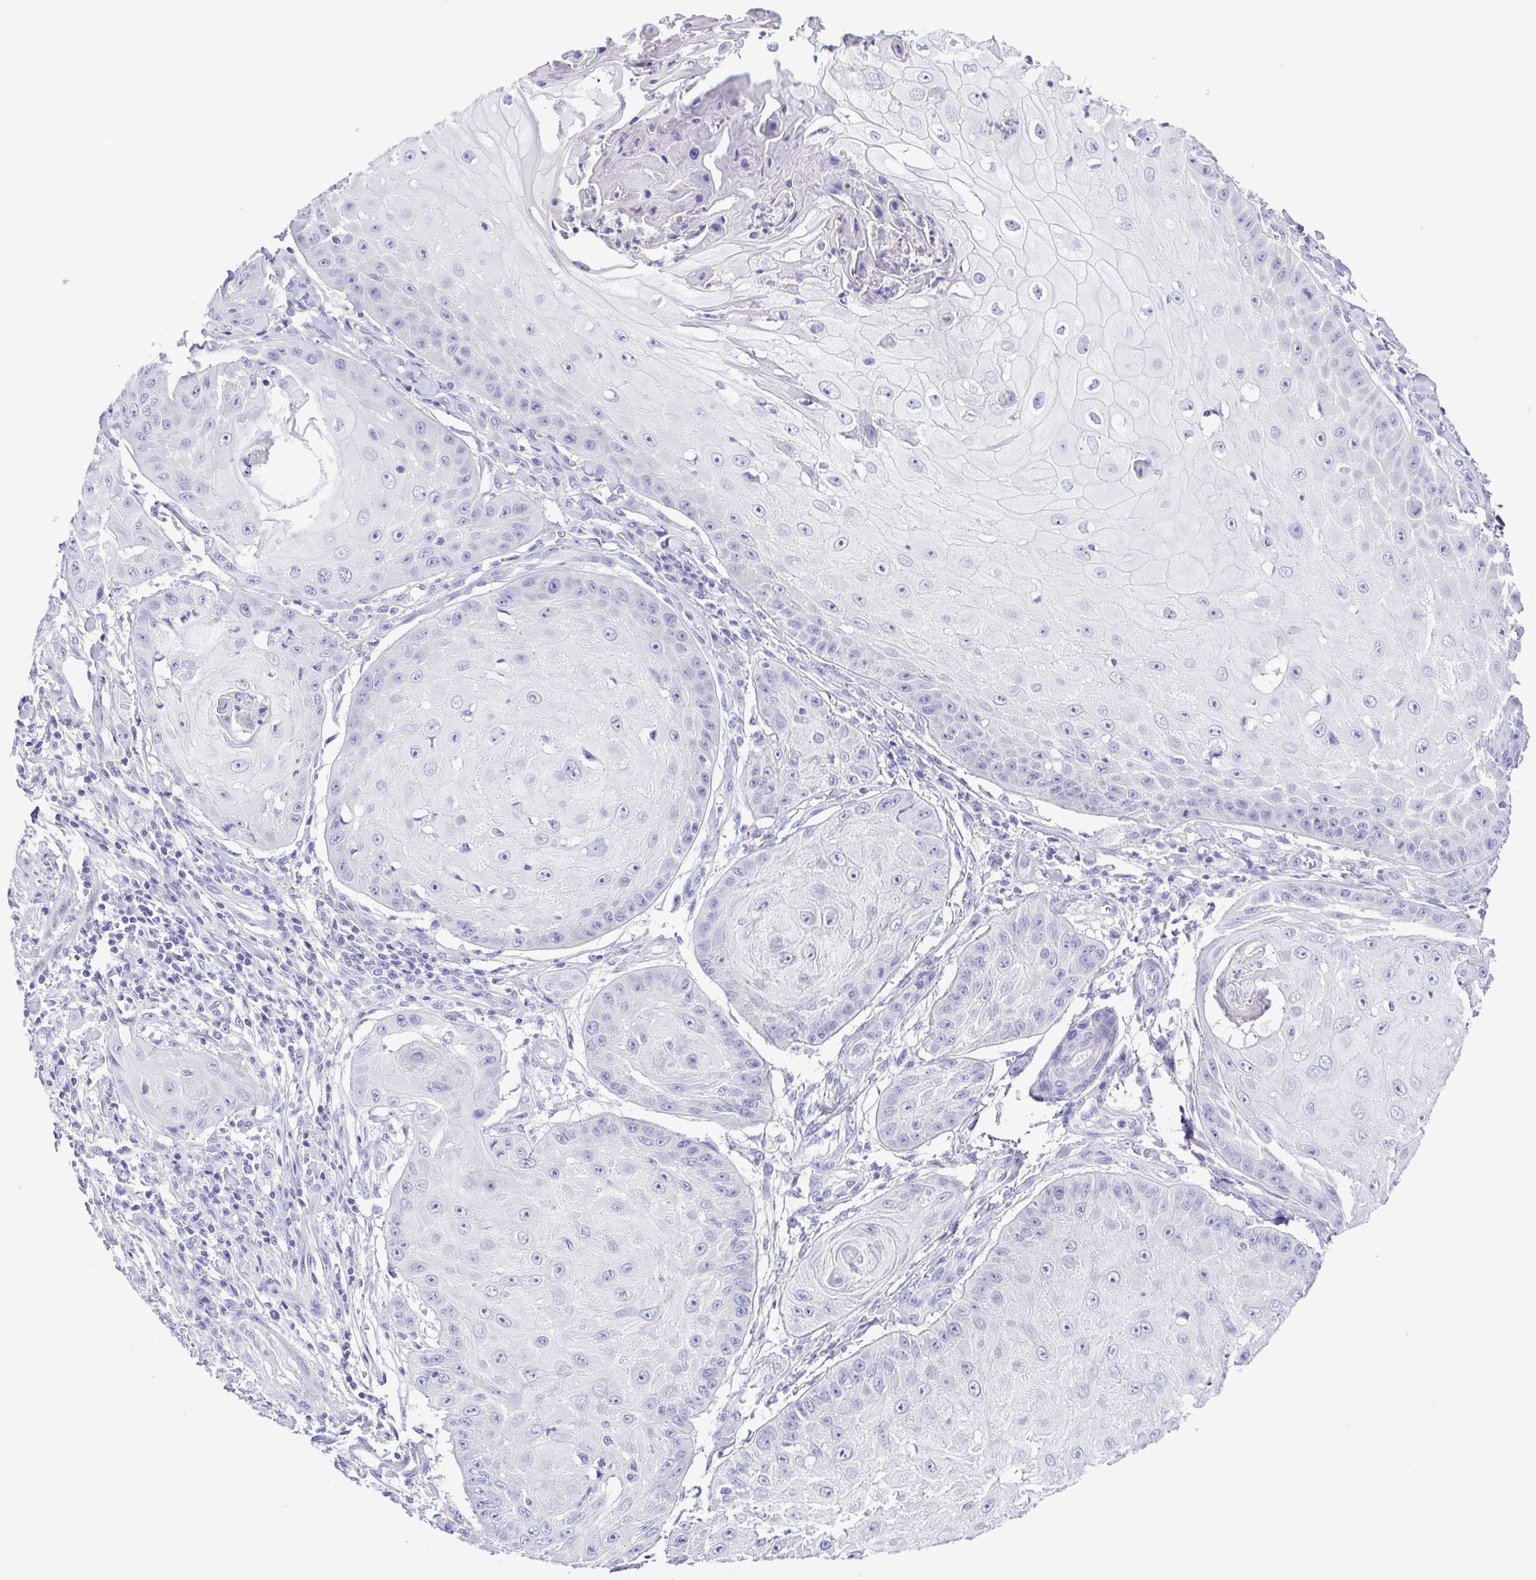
{"staining": {"intensity": "negative", "quantity": "none", "location": "none"}, "tissue": "skin cancer", "cell_type": "Tumor cells", "image_type": "cancer", "snomed": [{"axis": "morphology", "description": "Squamous cell carcinoma, NOS"}, {"axis": "topography", "description": "Skin"}], "caption": "The image exhibits no staining of tumor cells in skin cancer (squamous cell carcinoma).", "gene": "SYT1", "patient": {"sex": "male", "age": 70}}